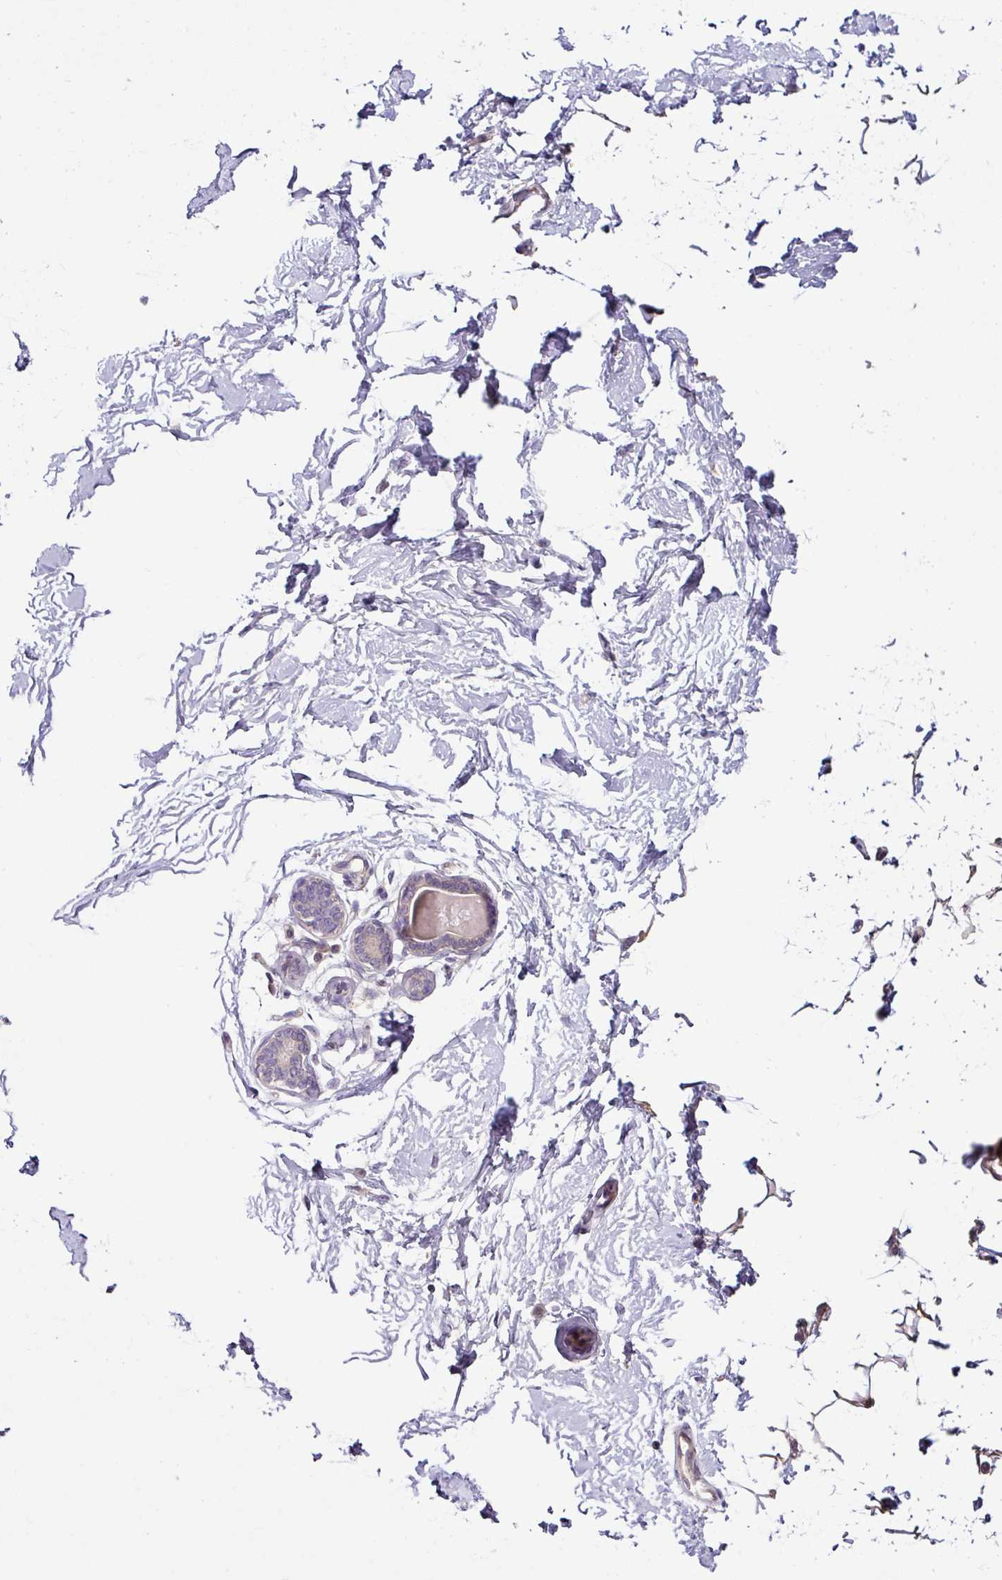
{"staining": {"intensity": "negative", "quantity": "none", "location": "none"}, "tissue": "breast", "cell_type": "Adipocytes", "image_type": "normal", "snomed": [{"axis": "morphology", "description": "Normal tissue, NOS"}, {"axis": "topography", "description": "Breast"}], "caption": "Unremarkable breast was stained to show a protein in brown. There is no significant positivity in adipocytes. (Immunohistochemistry, brightfield microscopy, high magnification).", "gene": "SLAMF6", "patient": {"sex": "female", "age": 23}}